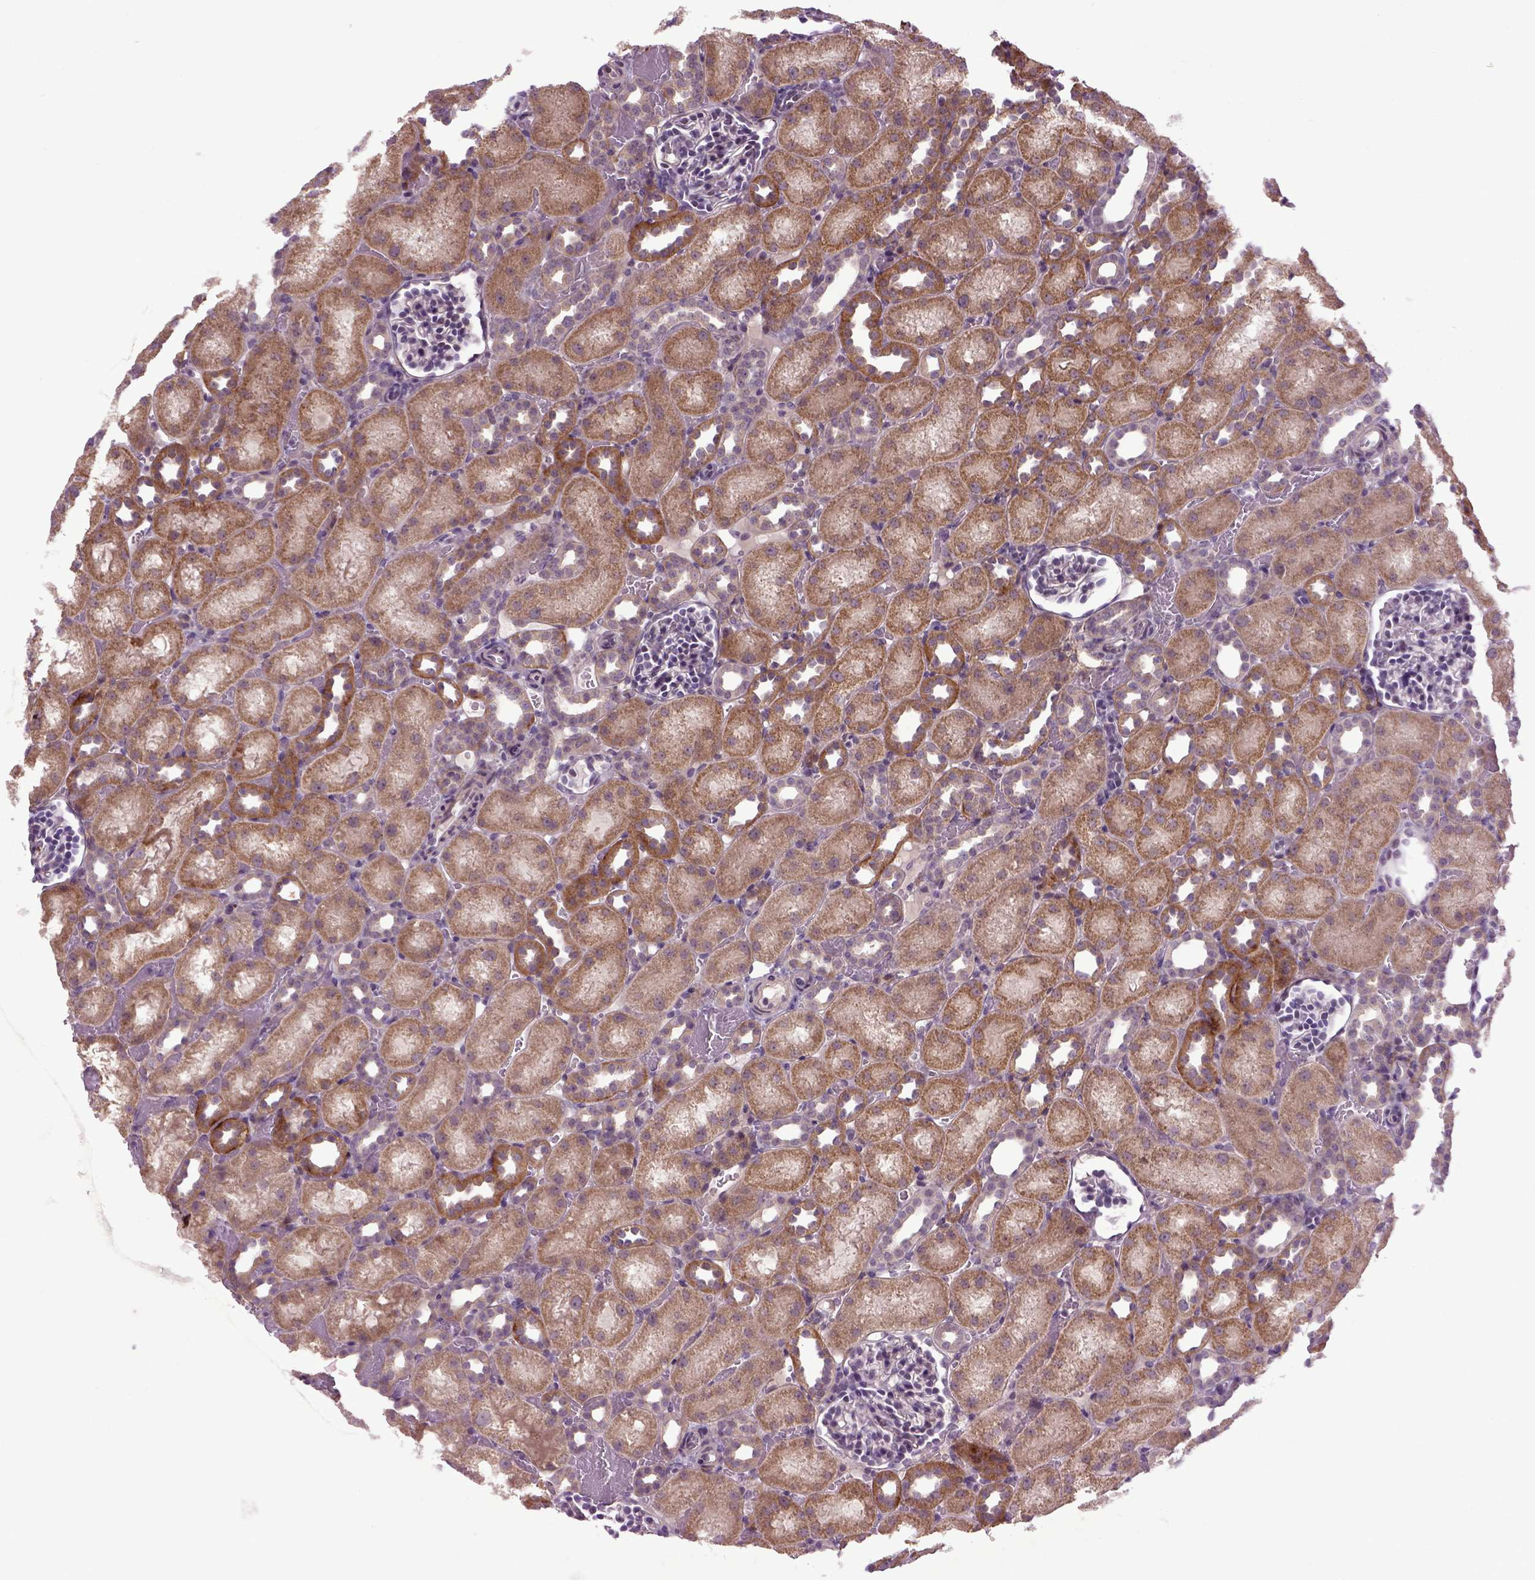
{"staining": {"intensity": "negative", "quantity": "none", "location": "none"}, "tissue": "kidney", "cell_type": "Cells in glomeruli", "image_type": "normal", "snomed": [{"axis": "morphology", "description": "Normal tissue, NOS"}, {"axis": "topography", "description": "Kidney"}], "caption": "The immunohistochemistry micrograph has no significant expression in cells in glomeruli of kidney. (IHC, brightfield microscopy, high magnification).", "gene": "EMILIN3", "patient": {"sex": "male", "age": 1}}